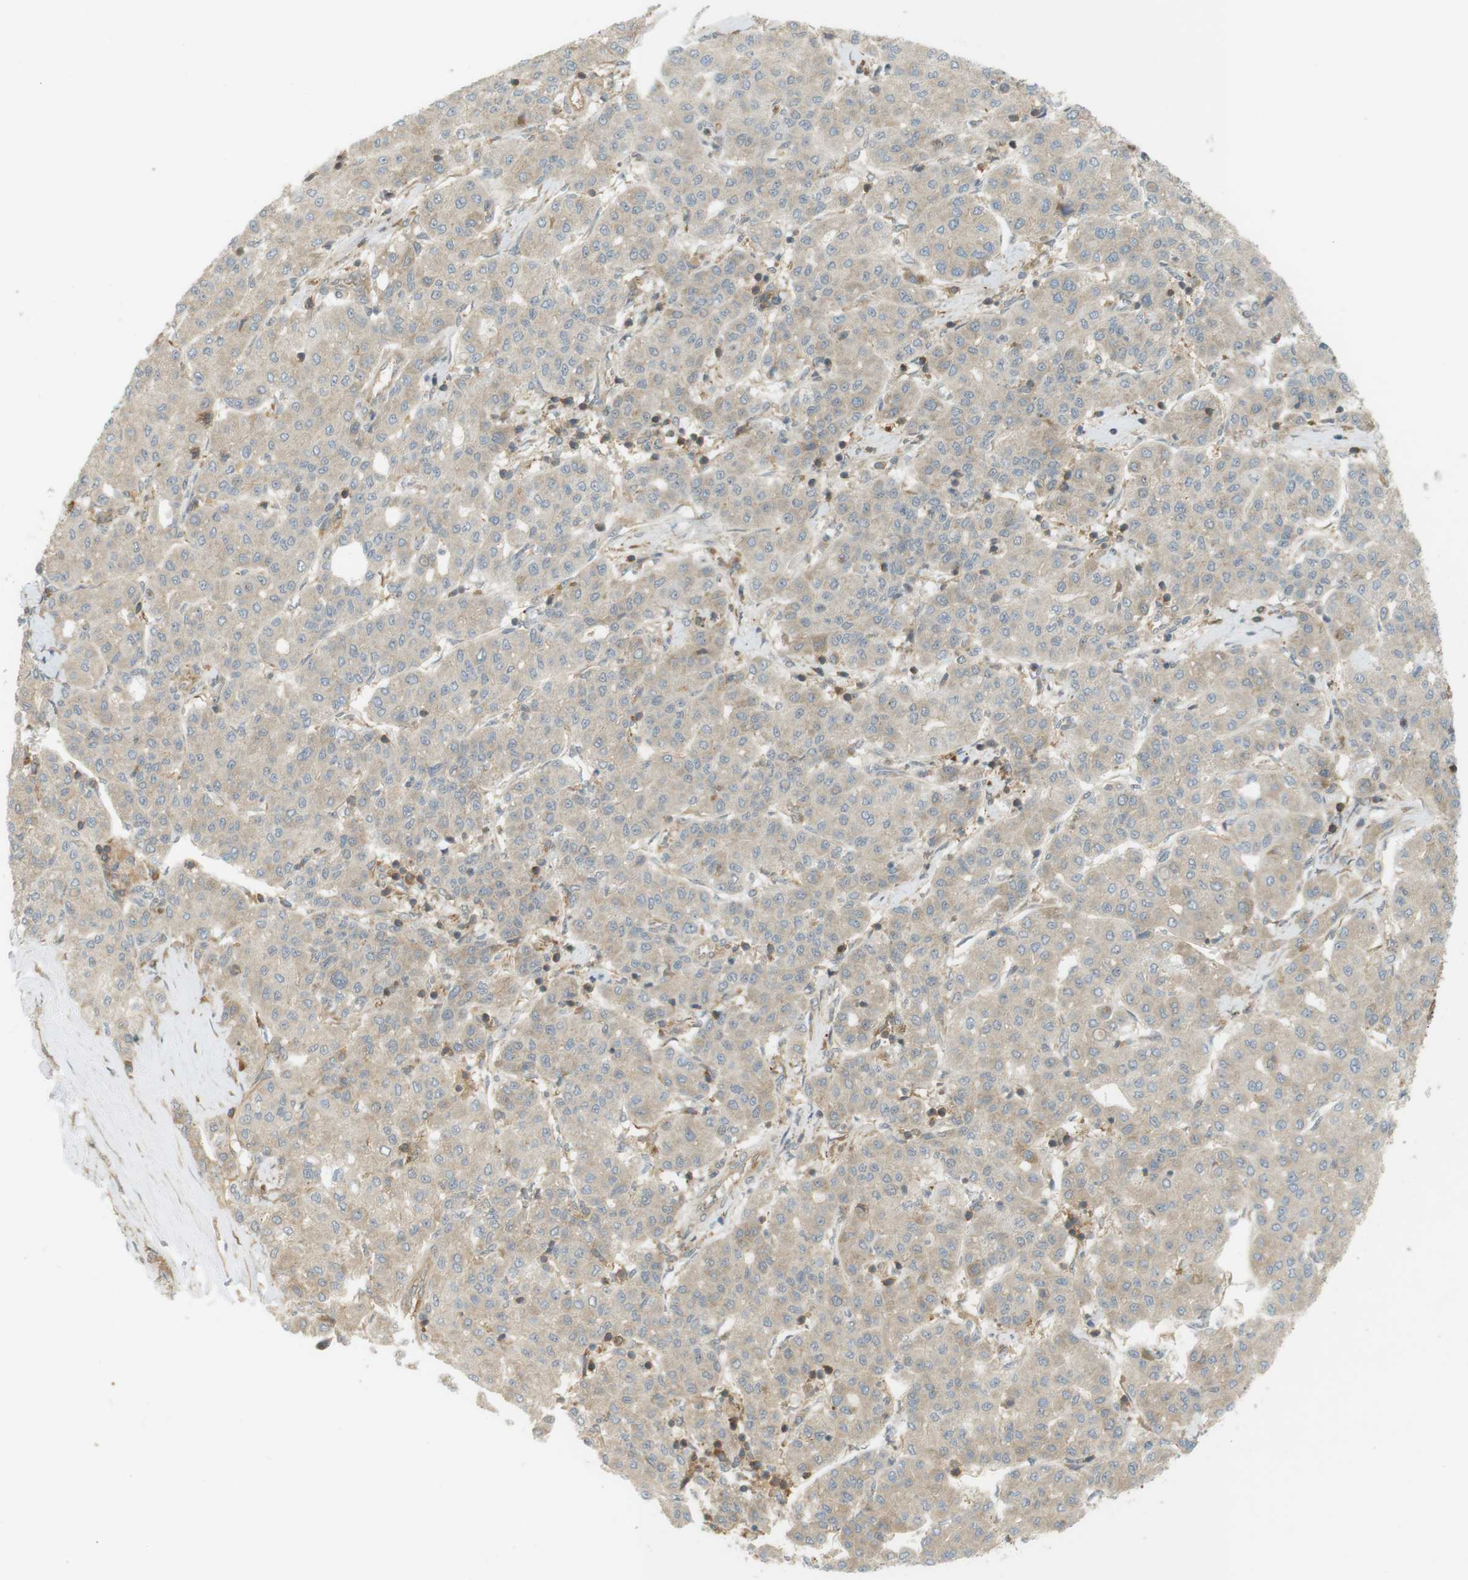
{"staining": {"intensity": "weak", "quantity": "<25%", "location": "cytoplasmic/membranous"}, "tissue": "liver cancer", "cell_type": "Tumor cells", "image_type": "cancer", "snomed": [{"axis": "morphology", "description": "Carcinoma, Hepatocellular, NOS"}, {"axis": "topography", "description": "Liver"}], "caption": "Immunohistochemical staining of human liver cancer (hepatocellular carcinoma) shows no significant staining in tumor cells.", "gene": "PA2G4", "patient": {"sex": "male", "age": 65}}